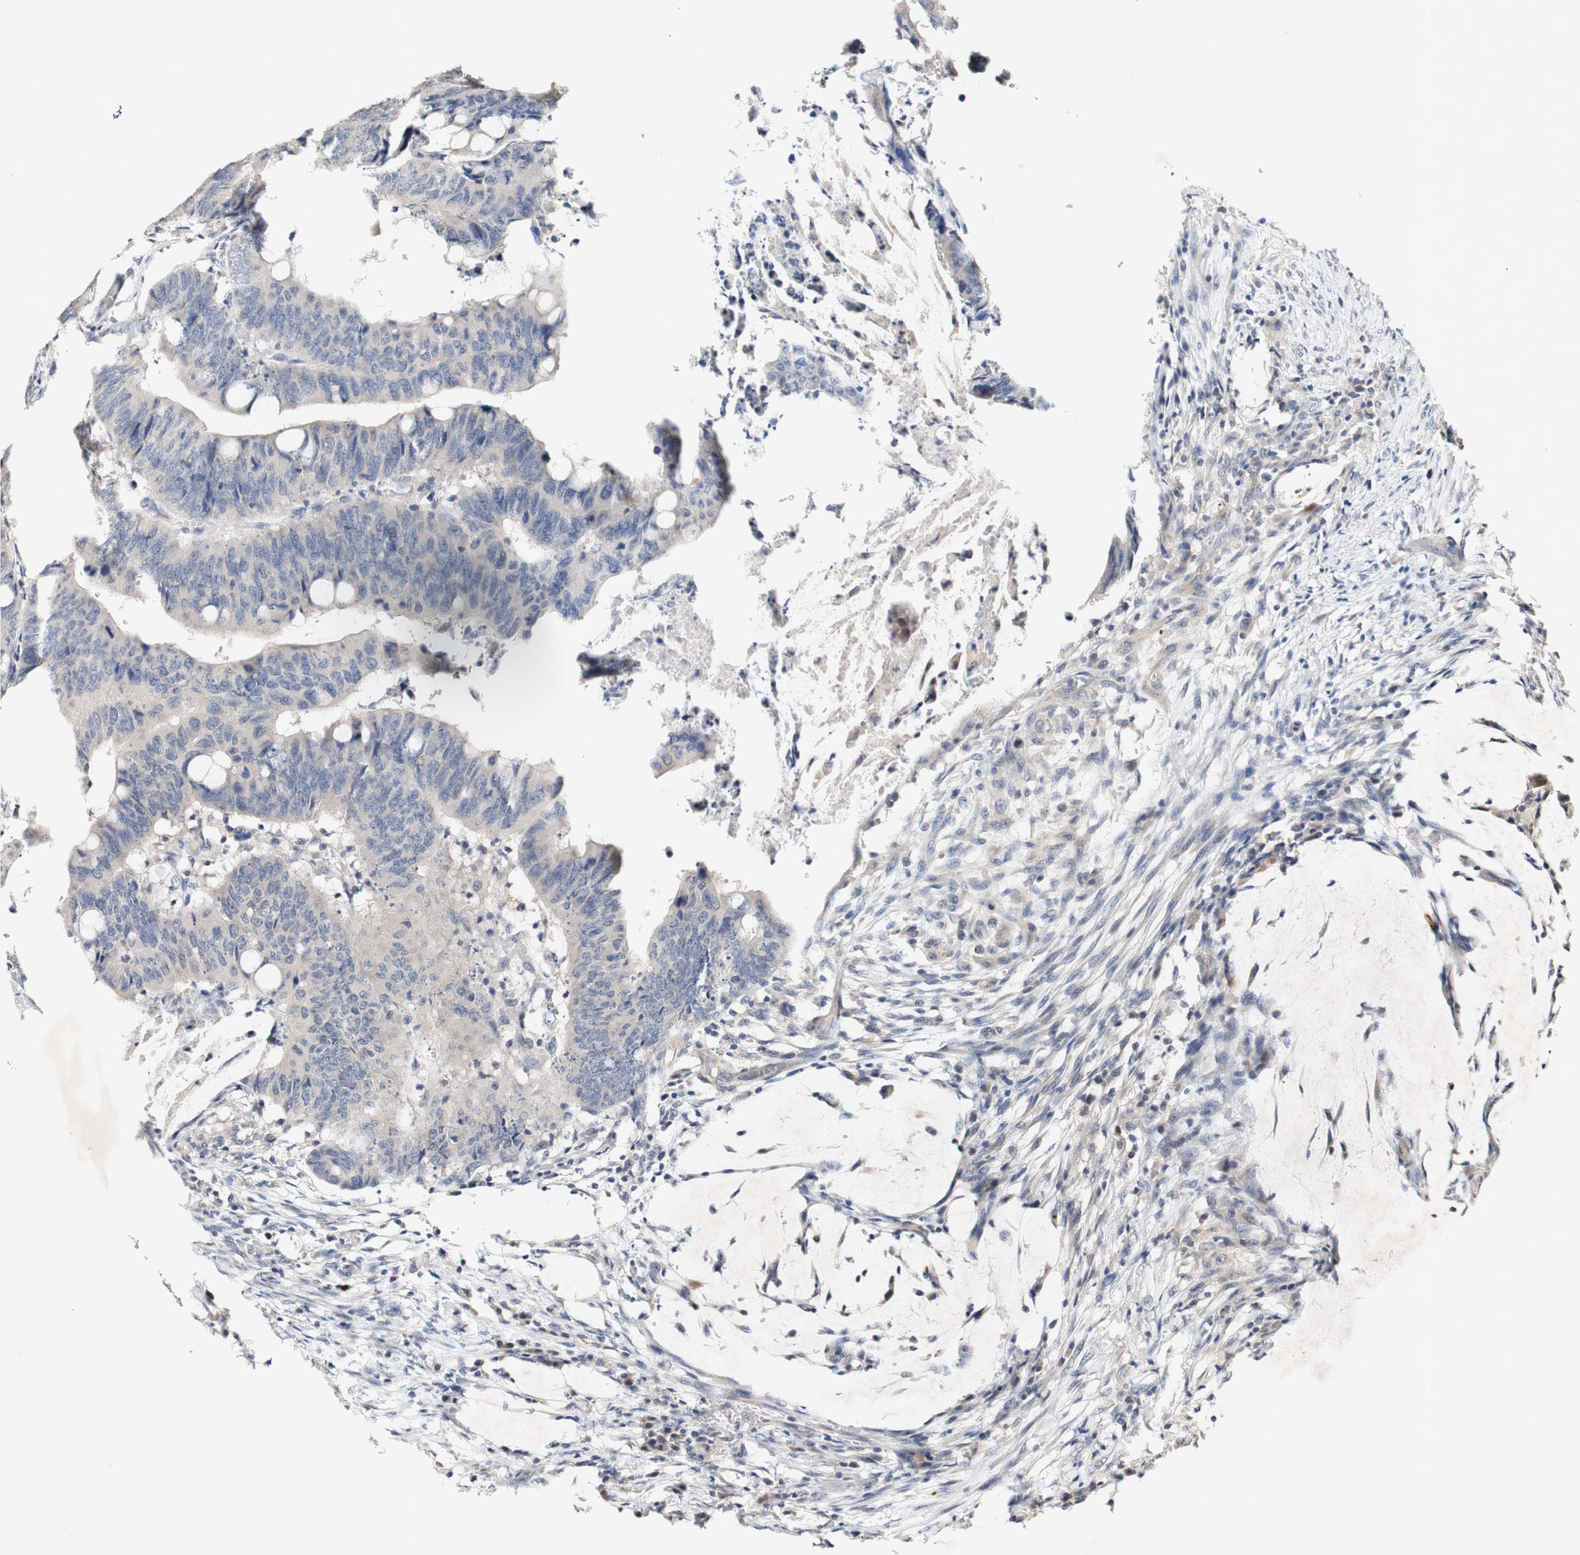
{"staining": {"intensity": "weak", "quantity": ">75%", "location": "cytoplasmic/membranous"}, "tissue": "colorectal cancer", "cell_type": "Tumor cells", "image_type": "cancer", "snomed": [{"axis": "morphology", "description": "Normal tissue, NOS"}, {"axis": "morphology", "description": "Adenocarcinoma, NOS"}, {"axis": "topography", "description": "Rectum"}, {"axis": "topography", "description": "Peripheral nerve tissue"}], "caption": "Protein expression analysis of human colorectal cancer reveals weak cytoplasmic/membranous expression in about >75% of tumor cells.", "gene": "PIN1", "patient": {"sex": "male", "age": 92}}